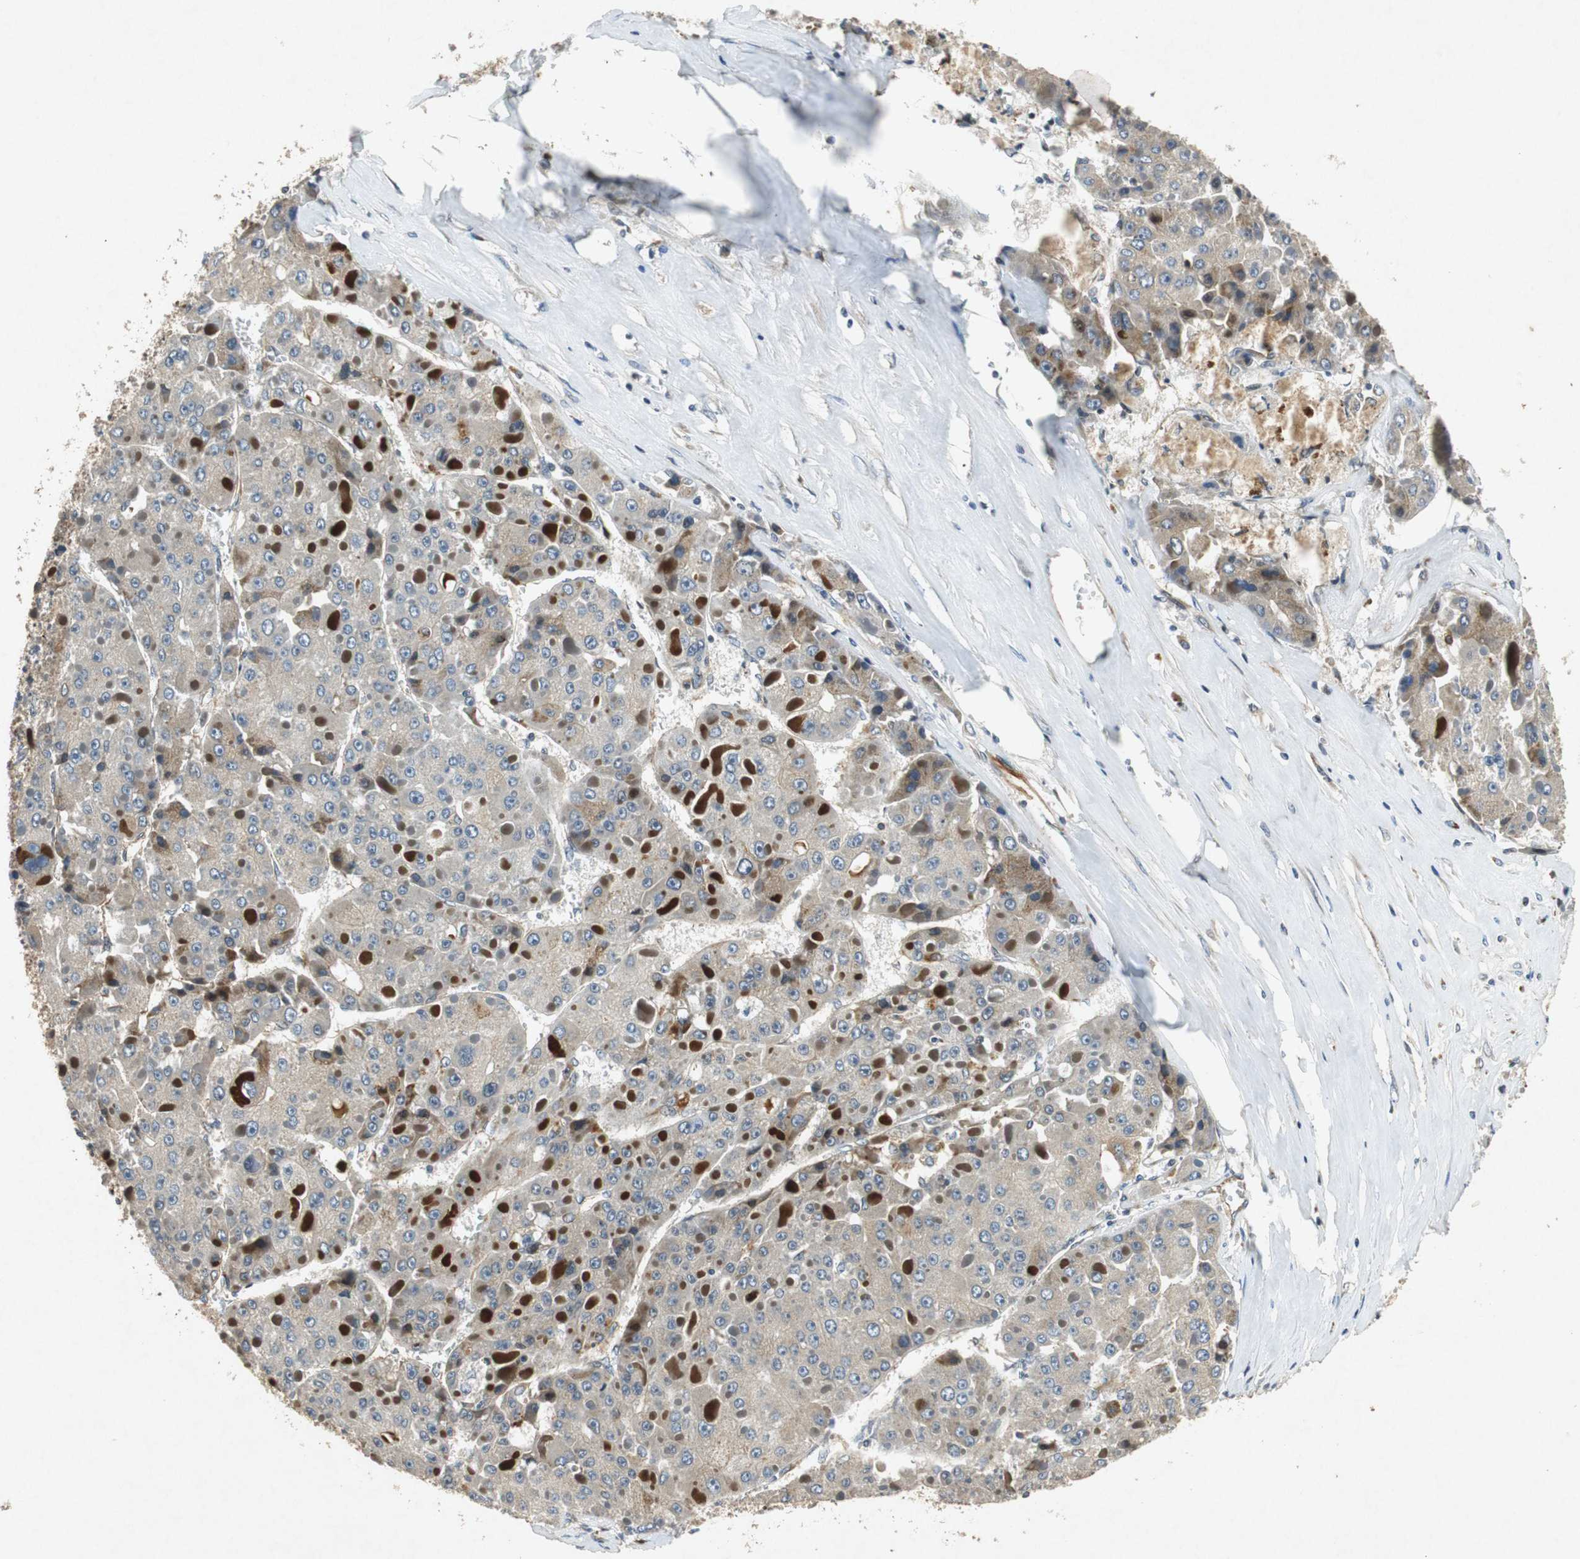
{"staining": {"intensity": "strong", "quantity": "<25%", "location": "cytoplasmic/membranous"}, "tissue": "liver cancer", "cell_type": "Tumor cells", "image_type": "cancer", "snomed": [{"axis": "morphology", "description": "Carcinoma, Hepatocellular, NOS"}, {"axis": "topography", "description": "Liver"}], "caption": "An image of human liver cancer (hepatocellular carcinoma) stained for a protein reveals strong cytoplasmic/membranous brown staining in tumor cells. The protein is stained brown, and the nuclei are stained in blue (DAB IHC with brightfield microscopy, high magnification).", "gene": "TUBA4A", "patient": {"sex": "female", "age": 73}}